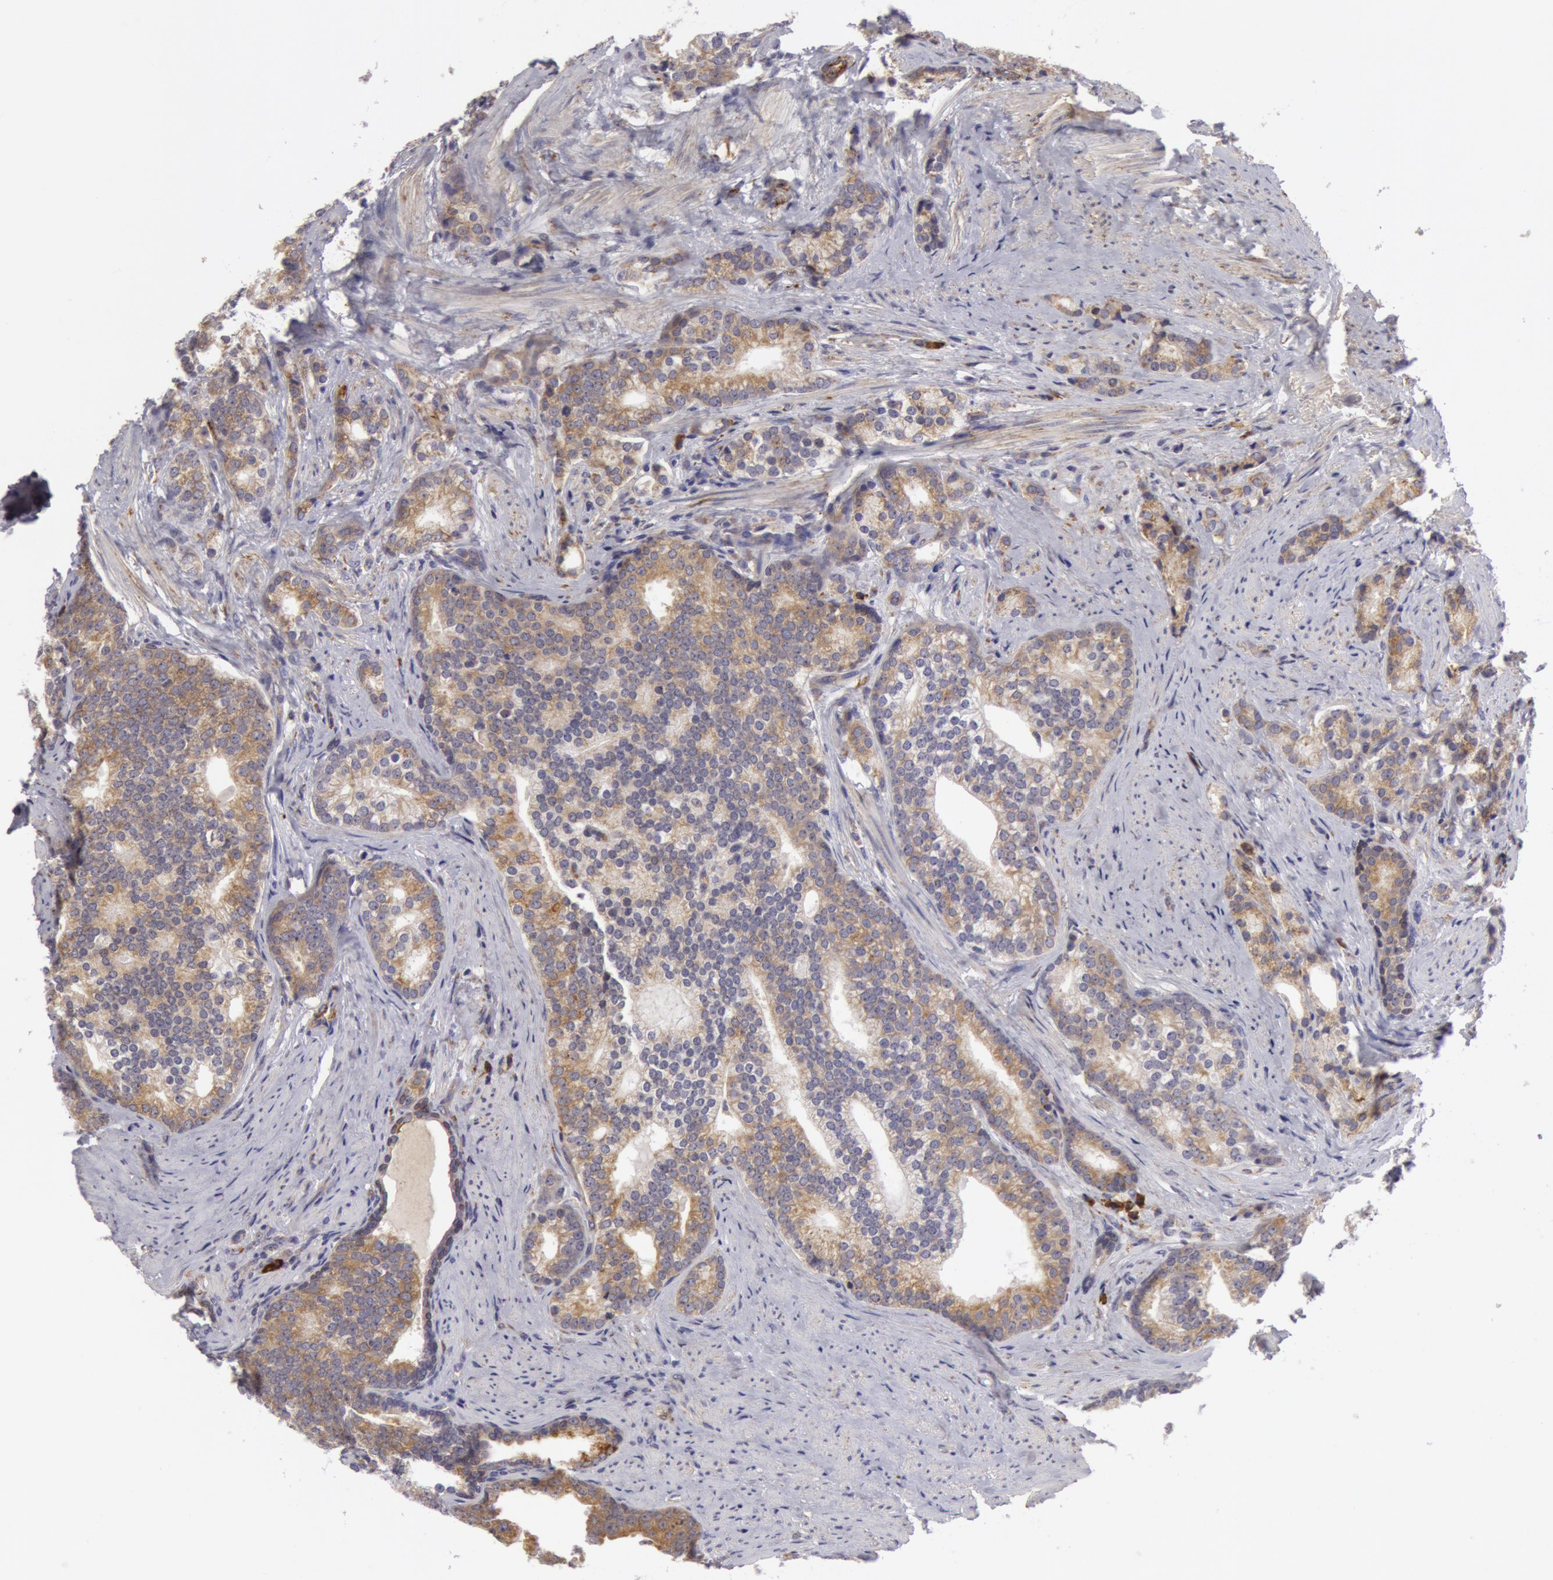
{"staining": {"intensity": "weak", "quantity": "25%-75%", "location": "cytoplasmic/membranous"}, "tissue": "prostate cancer", "cell_type": "Tumor cells", "image_type": "cancer", "snomed": [{"axis": "morphology", "description": "Adenocarcinoma, Low grade"}, {"axis": "topography", "description": "Prostate"}], "caption": "Protein staining shows weak cytoplasmic/membranous staining in approximately 25%-75% of tumor cells in prostate cancer (adenocarcinoma (low-grade)). (IHC, brightfield microscopy, high magnification).", "gene": "IL23A", "patient": {"sex": "male", "age": 71}}